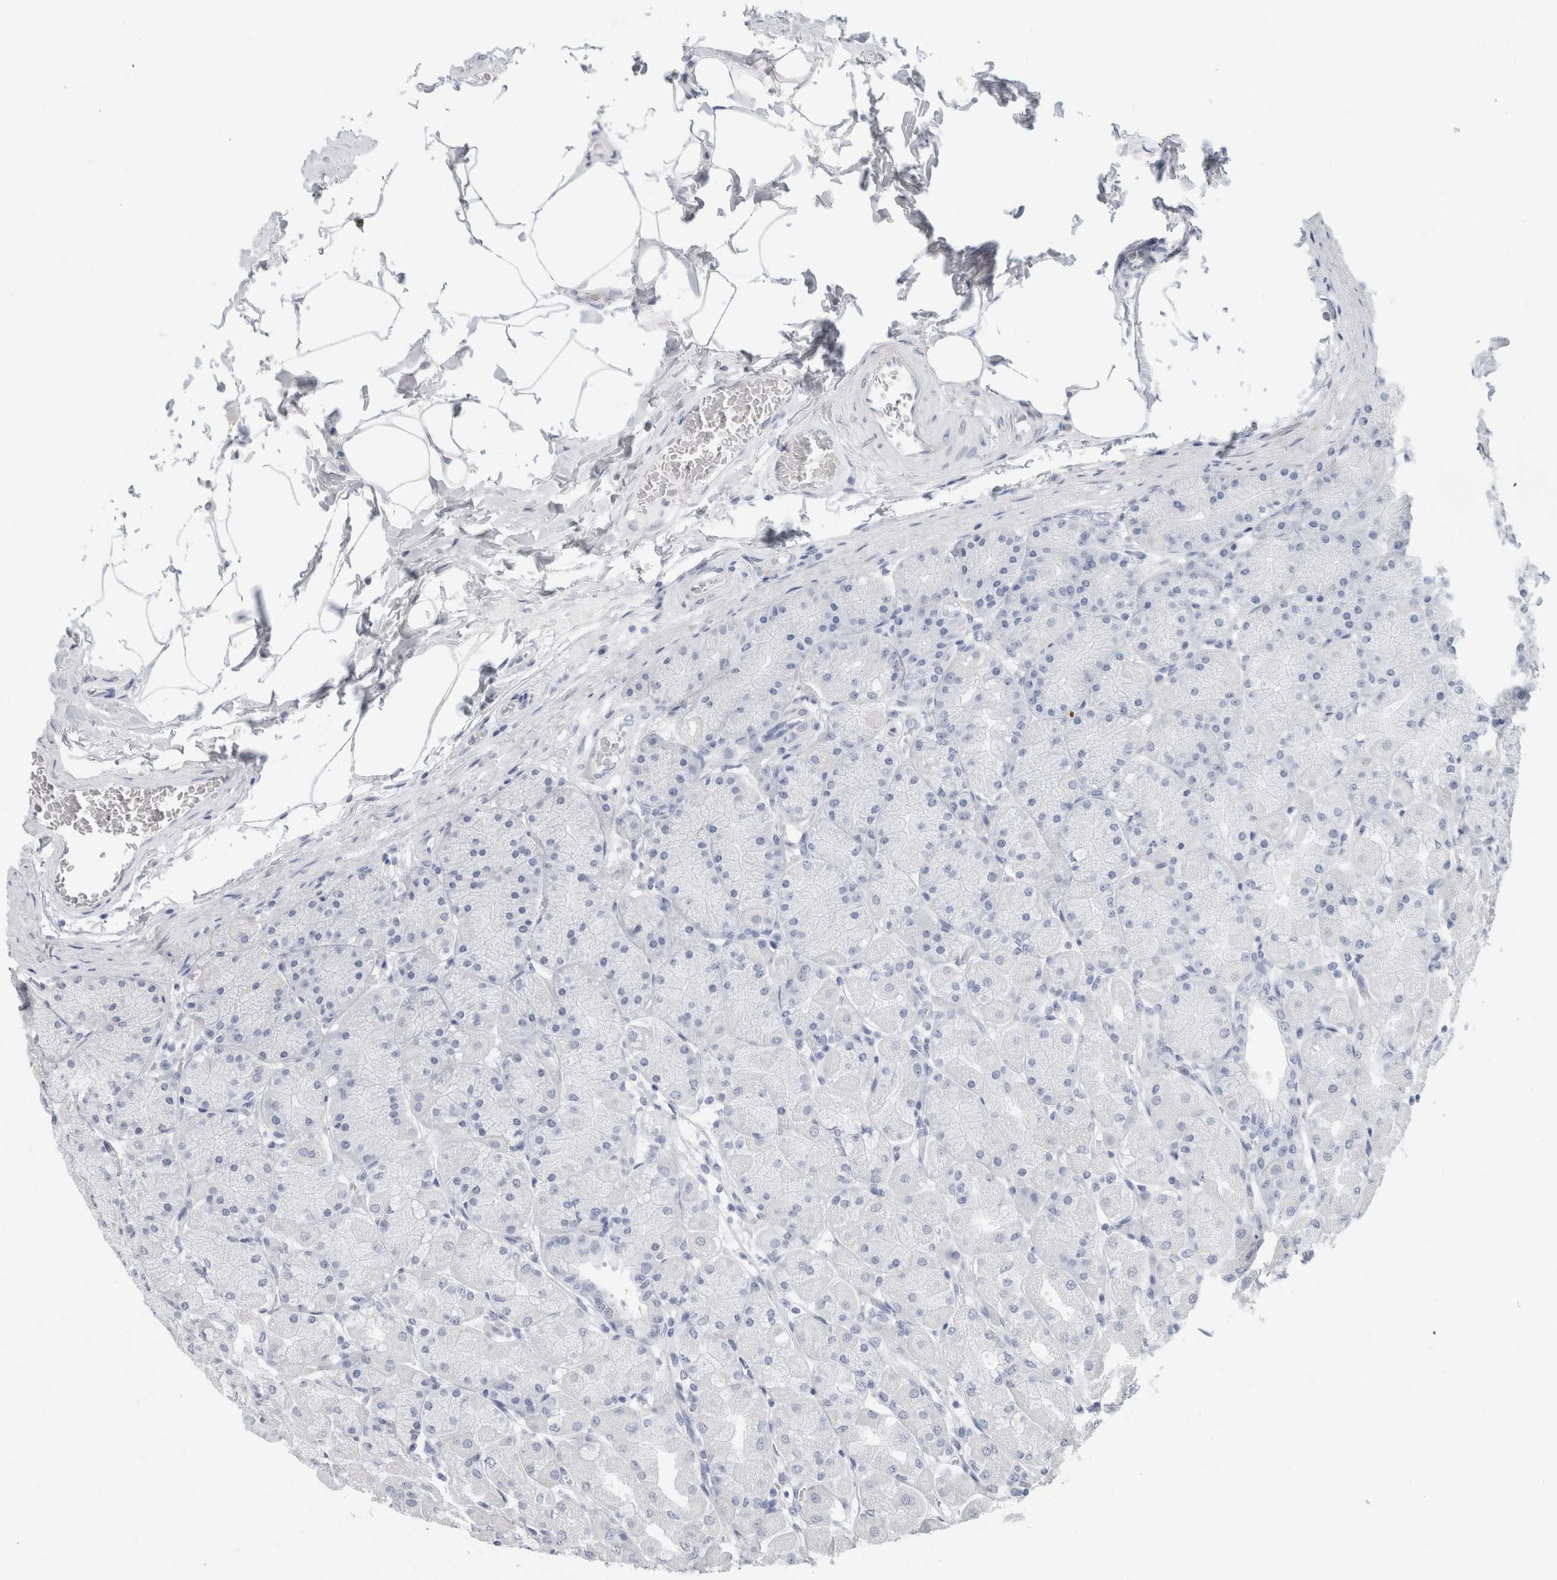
{"staining": {"intensity": "negative", "quantity": "none", "location": "none"}, "tissue": "stomach", "cell_type": "Glandular cells", "image_type": "normal", "snomed": [{"axis": "morphology", "description": "Normal tissue, NOS"}, {"axis": "topography", "description": "Stomach, upper"}], "caption": "Immunohistochemical staining of benign human stomach displays no significant staining in glandular cells.", "gene": "BCAN", "patient": {"sex": "female", "age": 56}}